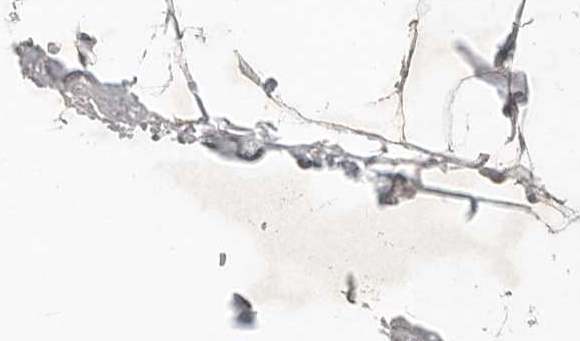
{"staining": {"intensity": "negative", "quantity": "none", "location": "none"}, "tissue": "adipose tissue", "cell_type": "Adipocytes", "image_type": "normal", "snomed": [{"axis": "morphology", "description": "Normal tissue, NOS"}, {"axis": "morphology", "description": "Fibrosis, NOS"}, {"axis": "topography", "description": "Breast"}, {"axis": "topography", "description": "Adipose tissue"}], "caption": "IHC photomicrograph of unremarkable adipose tissue: human adipose tissue stained with DAB reveals no significant protein expression in adipocytes.", "gene": "KLK5", "patient": {"sex": "female", "age": 39}}